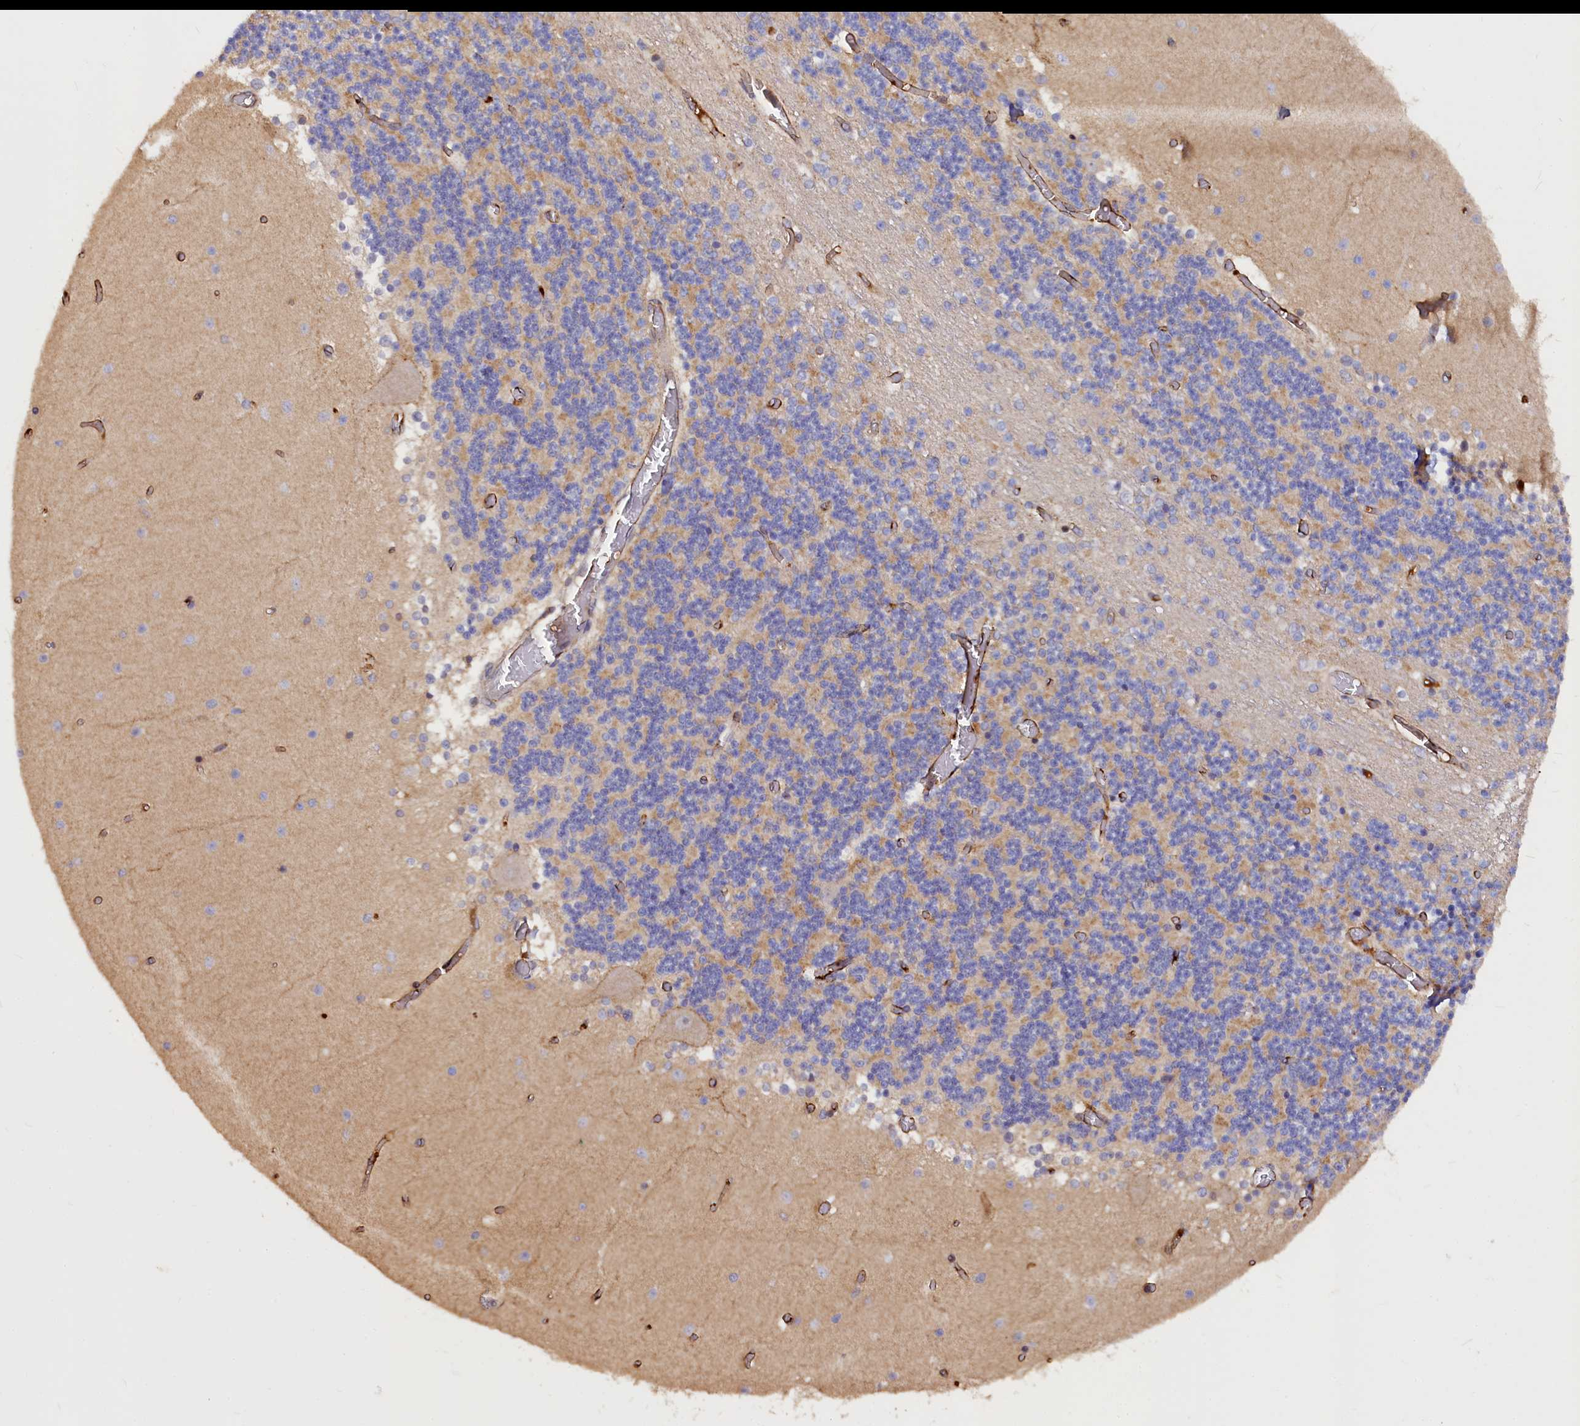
{"staining": {"intensity": "weak", "quantity": "<25%", "location": "cytoplasmic/membranous"}, "tissue": "cerebellum", "cell_type": "Cells in granular layer", "image_type": "normal", "snomed": [{"axis": "morphology", "description": "Normal tissue, NOS"}, {"axis": "topography", "description": "Cerebellum"}], "caption": "The histopathology image demonstrates no significant expression in cells in granular layer of cerebellum. (Stains: DAB immunohistochemistry with hematoxylin counter stain, Microscopy: brightfield microscopy at high magnification).", "gene": "ATG101", "patient": {"sex": "female", "age": 28}}